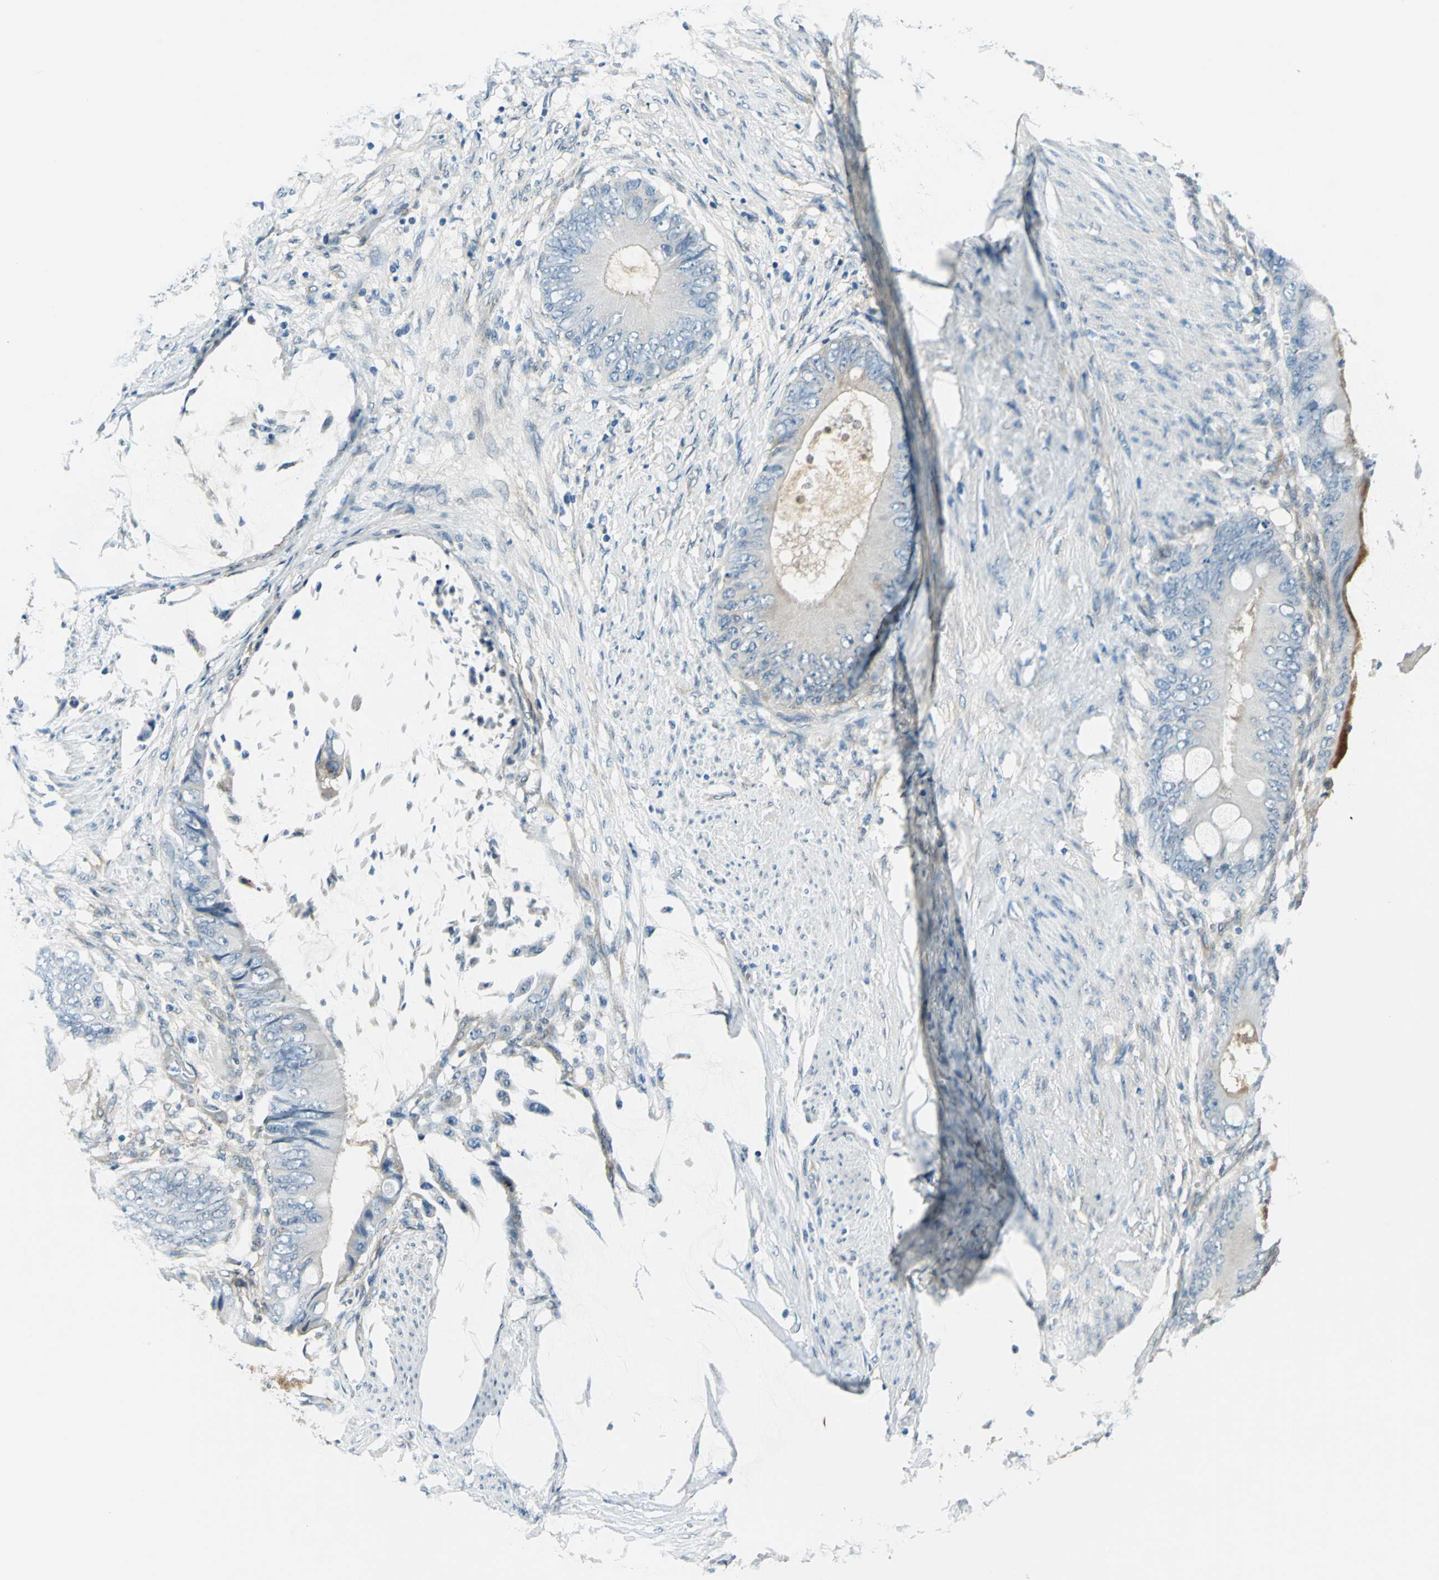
{"staining": {"intensity": "negative", "quantity": "none", "location": "none"}, "tissue": "colorectal cancer", "cell_type": "Tumor cells", "image_type": "cancer", "snomed": [{"axis": "morphology", "description": "Normal tissue, NOS"}, {"axis": "morphology", "description": "Adenocarcinoma, NOS"}, {"axis": "topography", "description": "Rectum"}, {"axis": "topography", "description": "Peripheral nerve tissue"}], "caption": "Human colorectal cancer stained for a protein using immunohistochemistry displays no expression in tumor cells.", "gene": "CDC42EP1", "patient": {"sex": "female", "age": 77}}